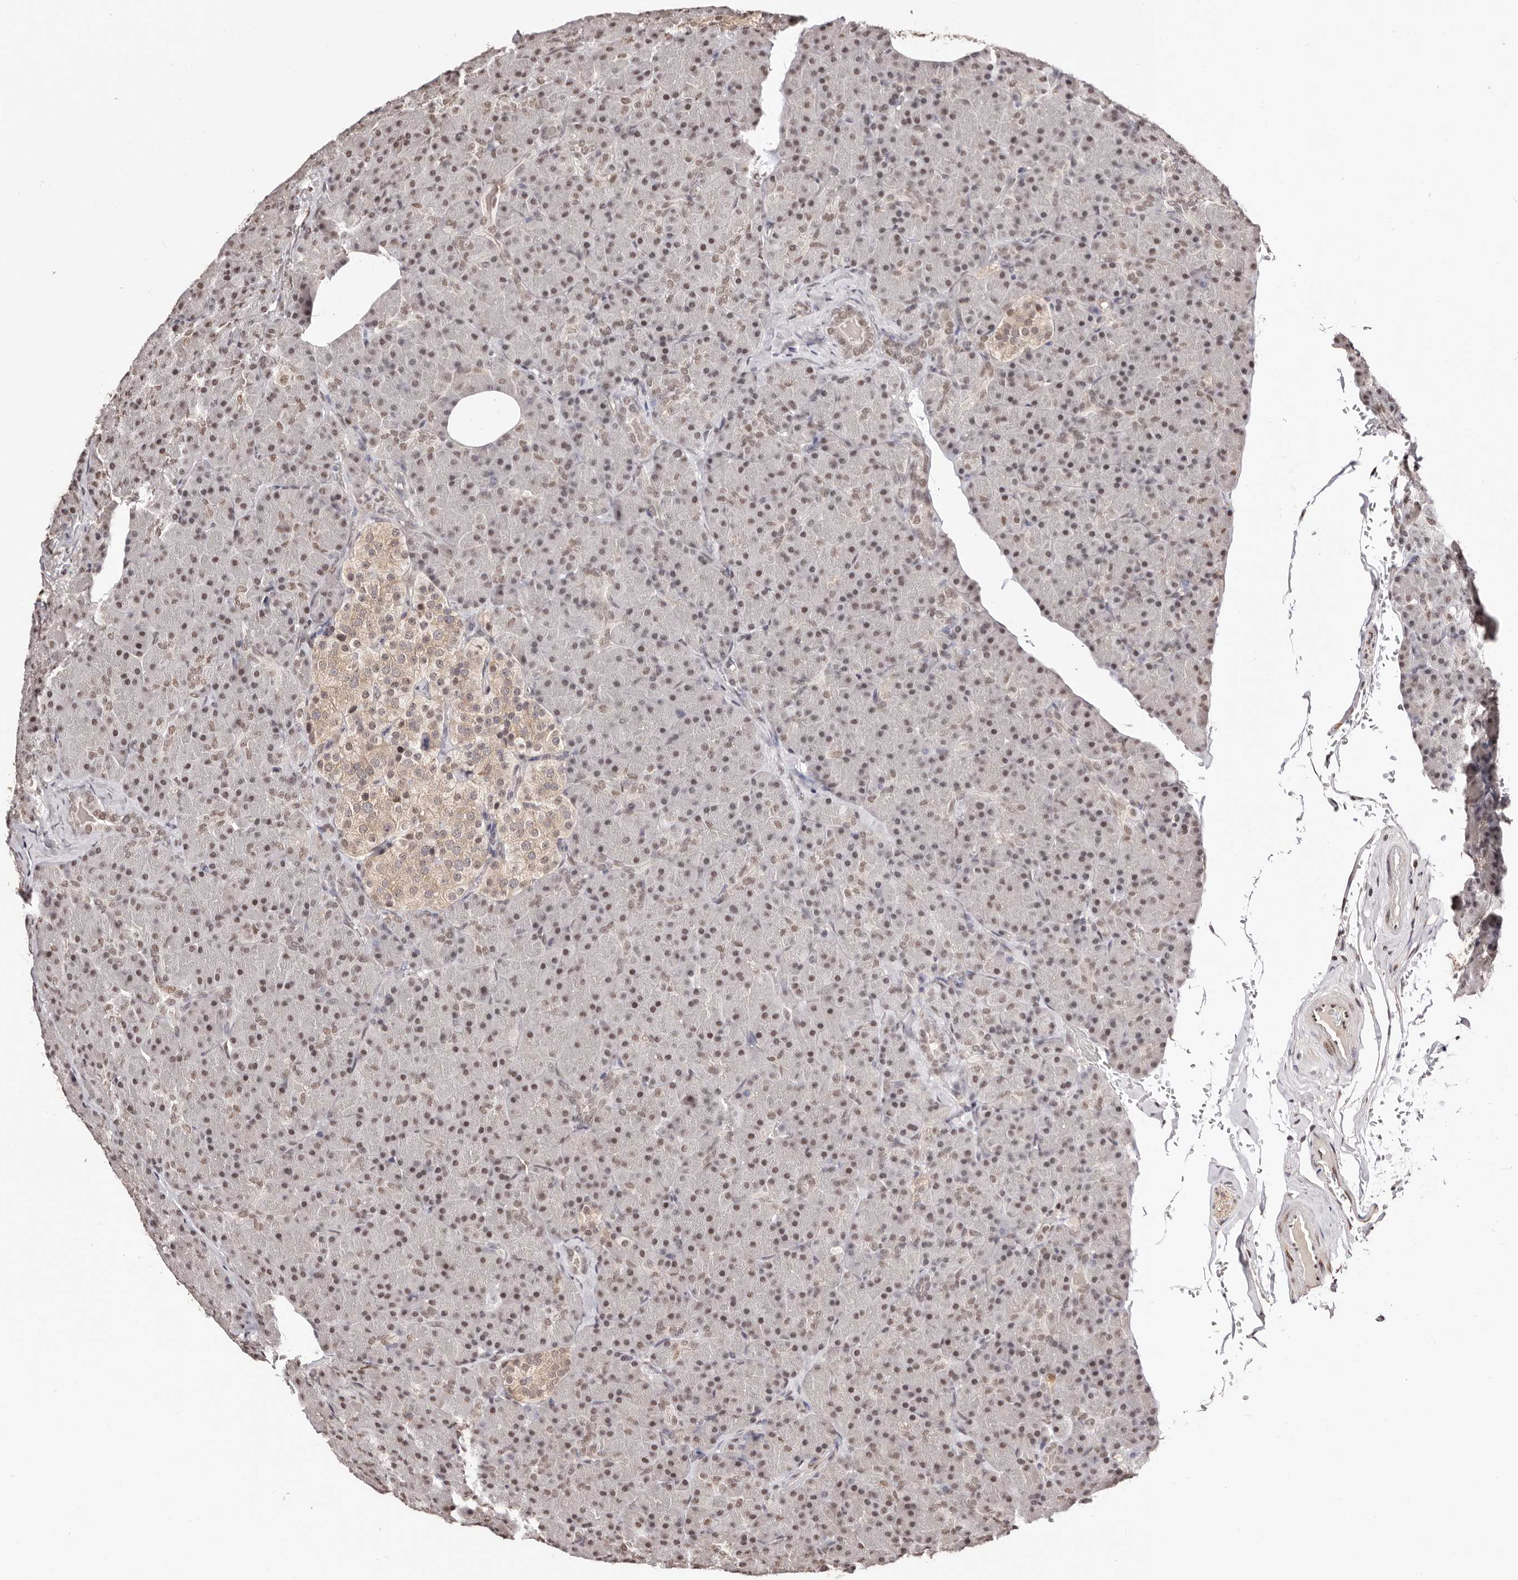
{"staining": {"intensity": "moderate", "quantity": ">75%", "location": "nuclear"}, "tissue": "pancreas", "cell_type": "Exocrine glandular cells", "image_type": "normal", "snomed": [{"axis": "morphology", "description": "Normal tissue, NOS"}, {"axis": "topography", "description": "Pancreas"}], "caption": "Approximately >75% of exocrine glandular cells in normal pancreas reveal moderate nuclear protein expression as visualized by brown immunohistochemical staining.", "gene": "BICRAL", "patient": {"sex": "female", "age": 43}}